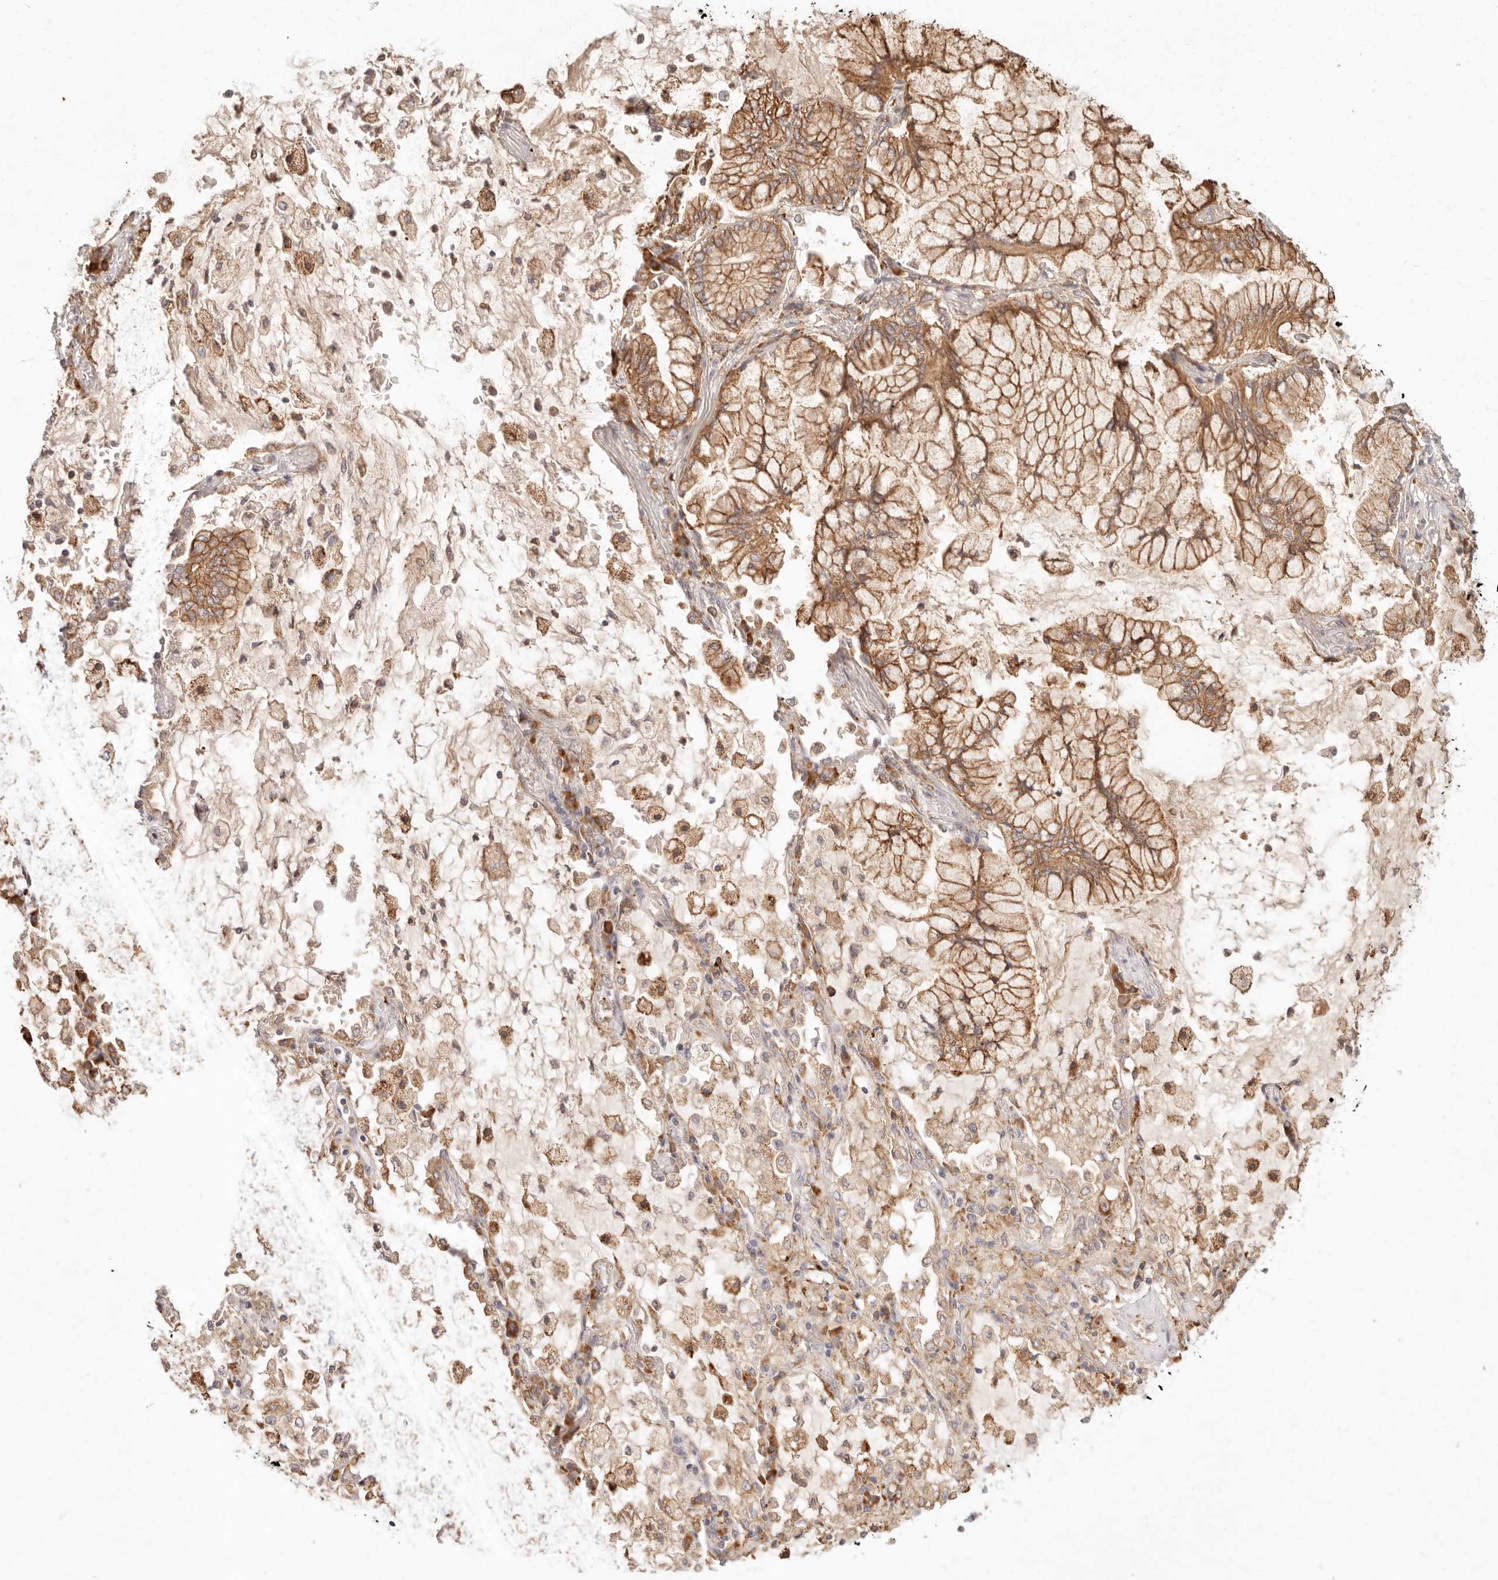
{"staining": {"intensity": "strong", "quantity": ">75%", "location": "cytoplasmic/membranous"}, "tissue": "lung cancer", "cell_type": "Tumor cells", "image_type": "cancer", "snomed": [{"axis": "morphology", "description": "Adenocarcinoma, NOS"}, {"axis": "topography", "description": "Lung"}], "caption": "Immunohistochemistry (IHC) of human lung adenocarcinoma exhibits high levels of strong cytoplasmic/membranous positivity in about >75% of tumor cells.", "gene": "C1orf127", "patient": {"sex": "female", "age": 70}}